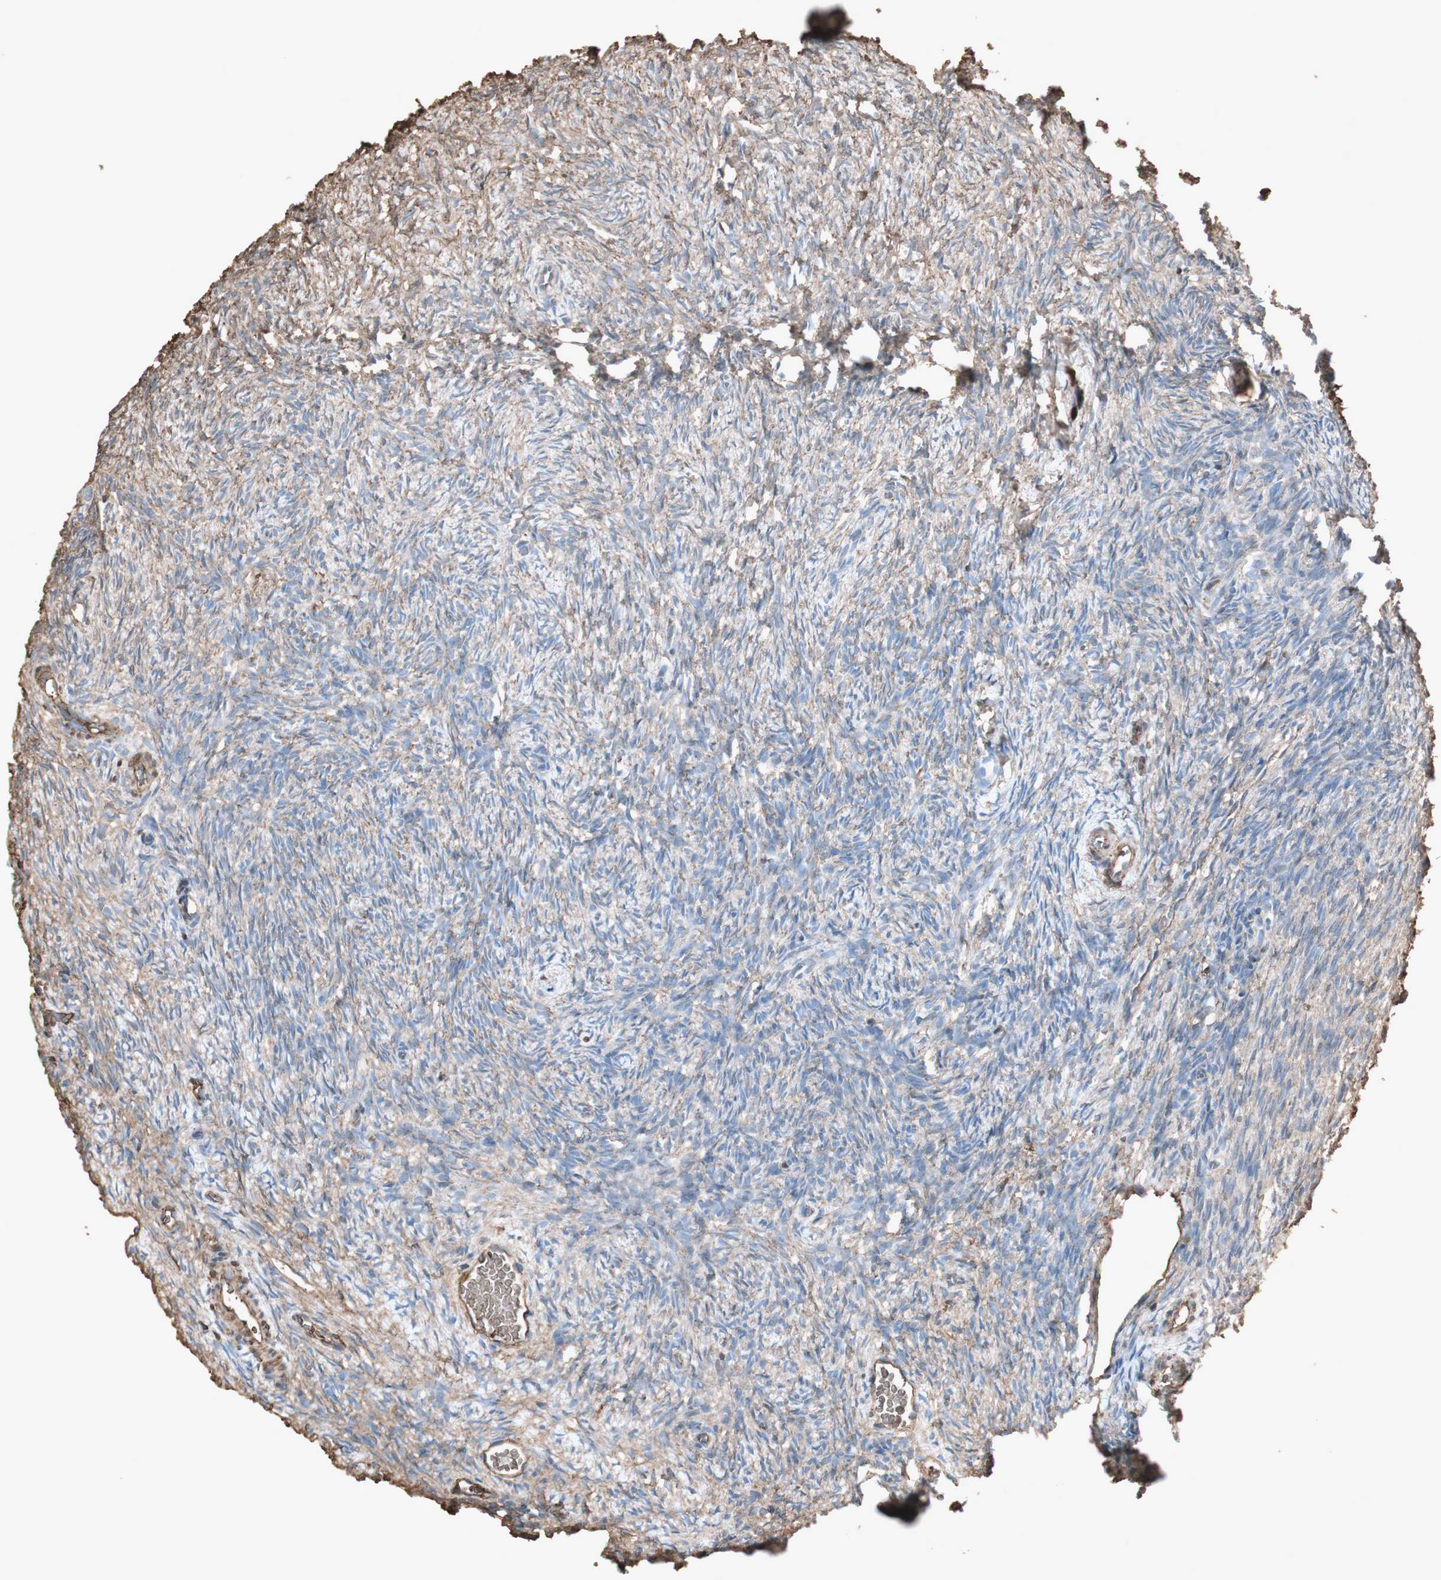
{"staining": {"intensity": "moderate", "quantity": "<25%", "location": "cytoplasmic/membranous"}, "tissue": "ovary", "cell_type": "Ovarian stroma cells", "image_type": "normal", "snomed": [{"axis": "morphology", "description": "Normal tissue, NOS"}, {"axis": "topography", "description": "Ovary"}], "caption": "This is a histology image of IHC staining of benign ovary, which shows moderate expression in the cytoplasmic/membranous of ovarian stroma cells.", "gene": "MMP14", "patient": {"sex": "female", "age": 35}}